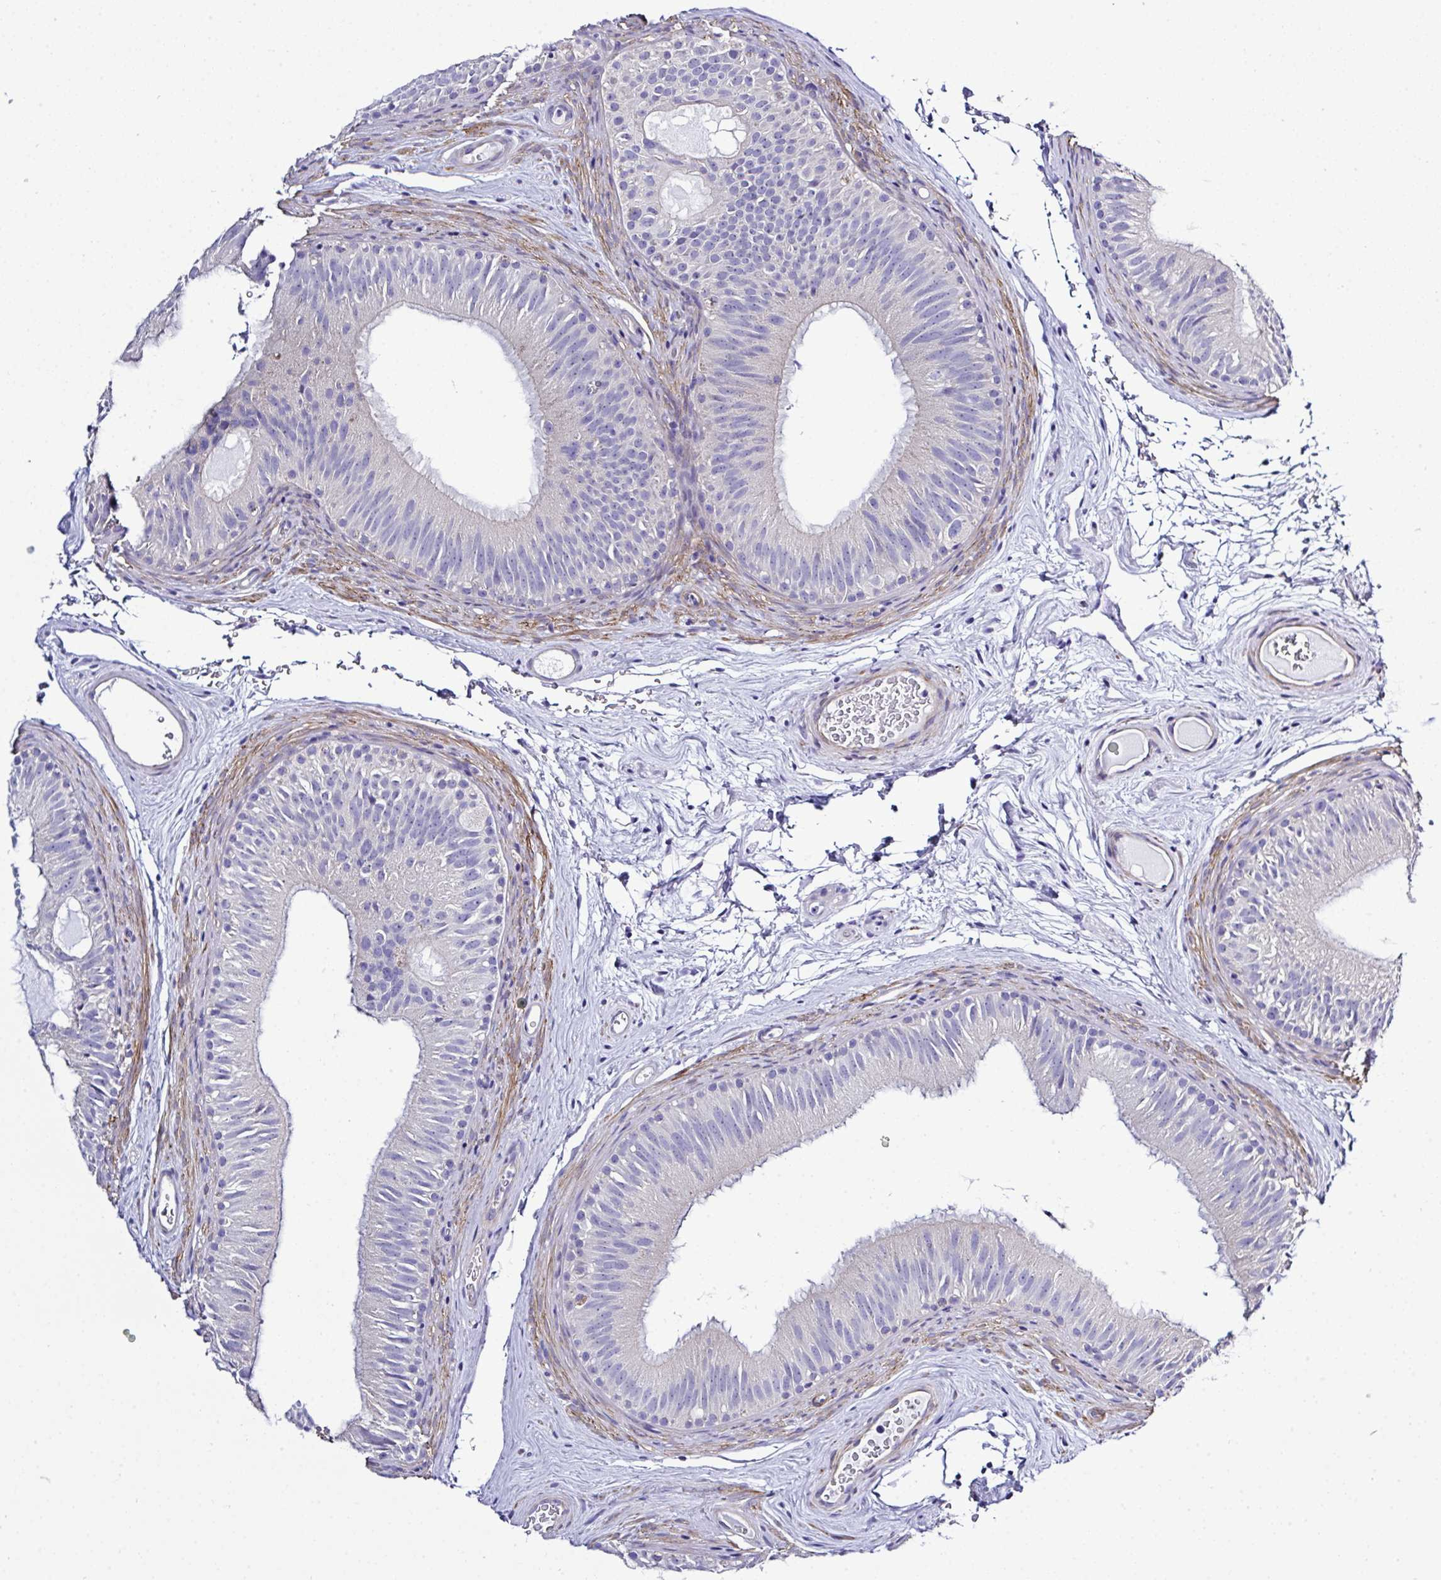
{"staining": {"intensity": "negative", "quantity": "none", "location": "none"}, "tissue": "epididymis", "cell_type": "Glandular cells", "image_type": "normal", "snomed": [{"axis": "morphology", "description": "Normal tissue, NOS"}, {"axis": "topography", "description": "Epididymis"}], "caption": "DAB (3,3'-diaminobenzidine) immunohistochemical staining of unremarkable human epididymis exhibits no significant positivity in glandular cells.", "gene": "MED11", "patient": {"sex": "male", "age": 44}}